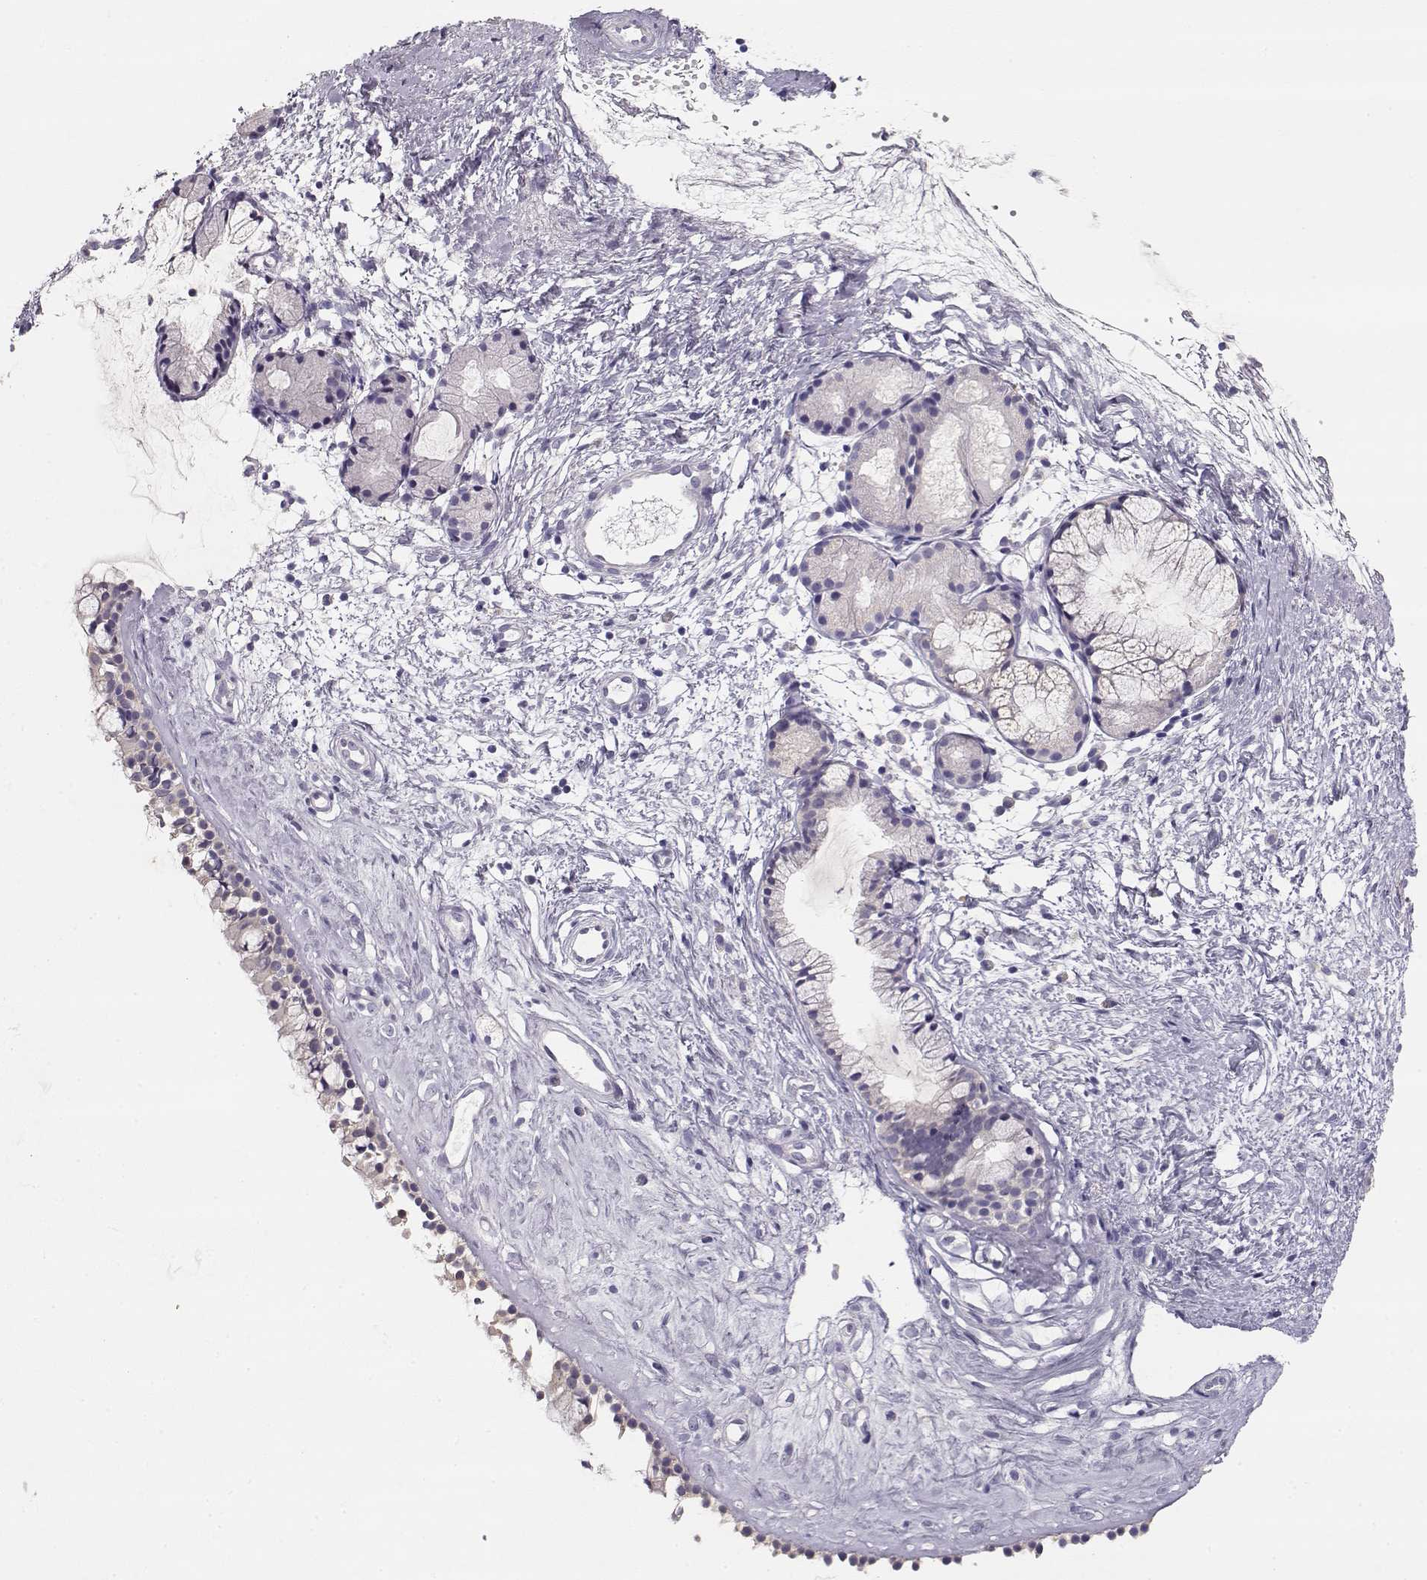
{"staining": {"intensity": "negative", "quantity": "none", "location": "none"}, "tissue": "nasopharynx", "cell_type": "Respiratory epithelial cells", "image_type": "normal", "snomed": [{"axis": "morphology", "description": "Normal tissue, NOS"}, {"axis": "topography", "description": "Nasopharynx"}], "caption": "Respiratory epithelial cells are negative for brown protein staining in benign nasopharynx. Nuclei are stained in blue.", "gene": "GLIPR1L2", "patient": {"sex": "female", "age": 52}}